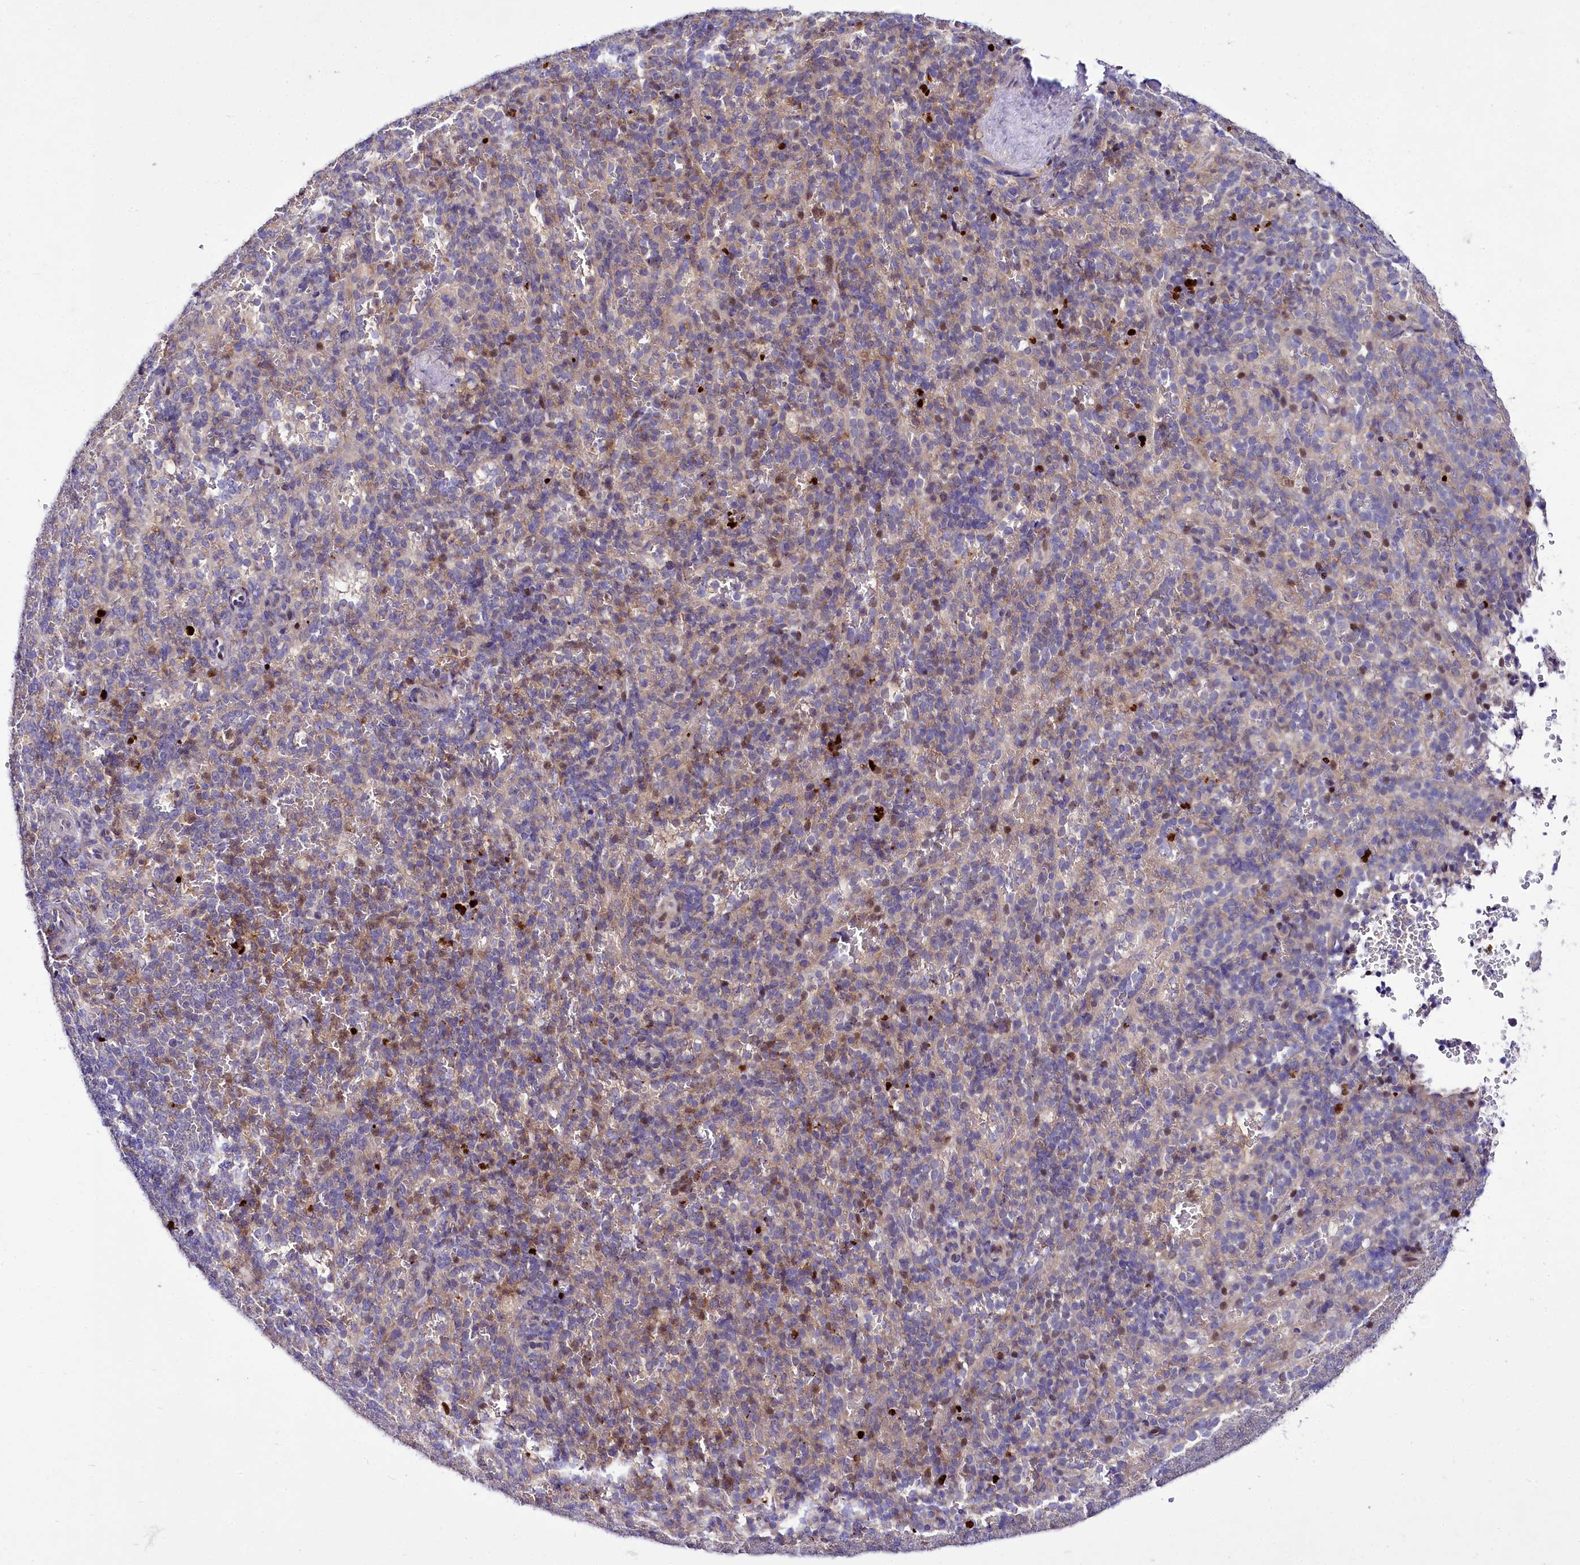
{"staining": {"intensity": "strong", "quantity": "<25%", "location": "cytoplasmic/membranous,nuclear"}, "tissue": "spleen", "cell_type": "Cells in red pulp", "image_type": "normal", "snomed": [{"axis": "morphology", "description": "Normal tissue, NOS"}, {"axis": "topography", "description": "Spleen"}], "caption": "DAB (3,3'-diaminobenzidine) immunohistochemical staining of normal human spleen demonstrates strong cytoplasmic/membranous,nuclear protein staining in about <25% of cells in red pulp. (IHC, brightfield microscopy, high magnification).", "gene": "ZC3H12C", "patient": {"sex": "female", "age": 21}}